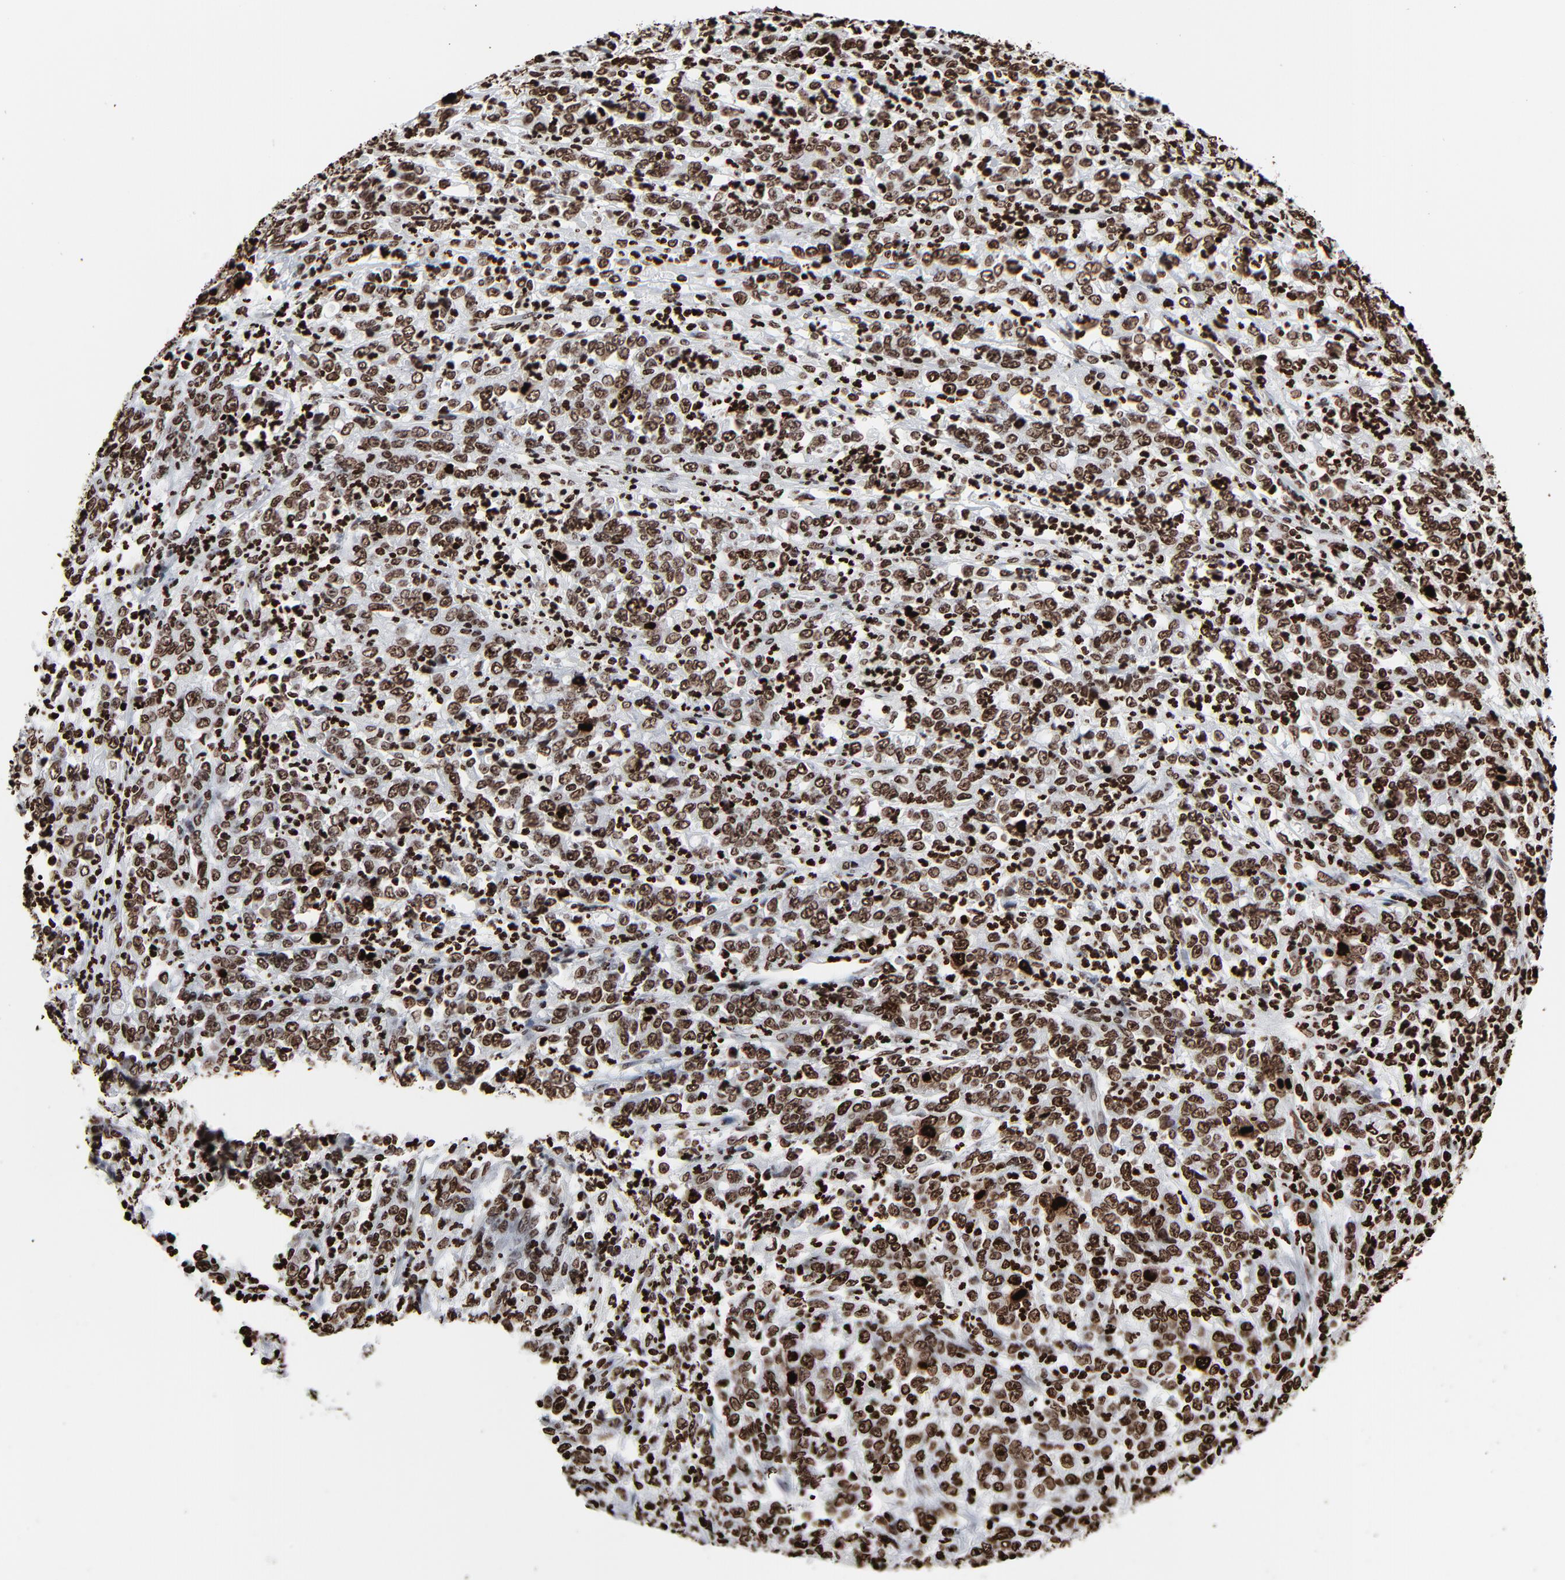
{"staining": {"intensity": "strong", "quantity": ">75%", "location": "nuclear"}, "tissue": "stomach cancer", "cell_type": "Tumor cells", "image_type": "cancer", "snomed": [{"axis": "morphology", "description": "Adenocarcinoma, NOS"}, {"axis": "topography", "description": "Stomach, lower"}], "caption": "Tumor cells show strong nuclear positivity in about >75% of cells in stomach adenocarcinoma.", "gene": "H3-4", "patient": {"sex": "female", "age": 71}}